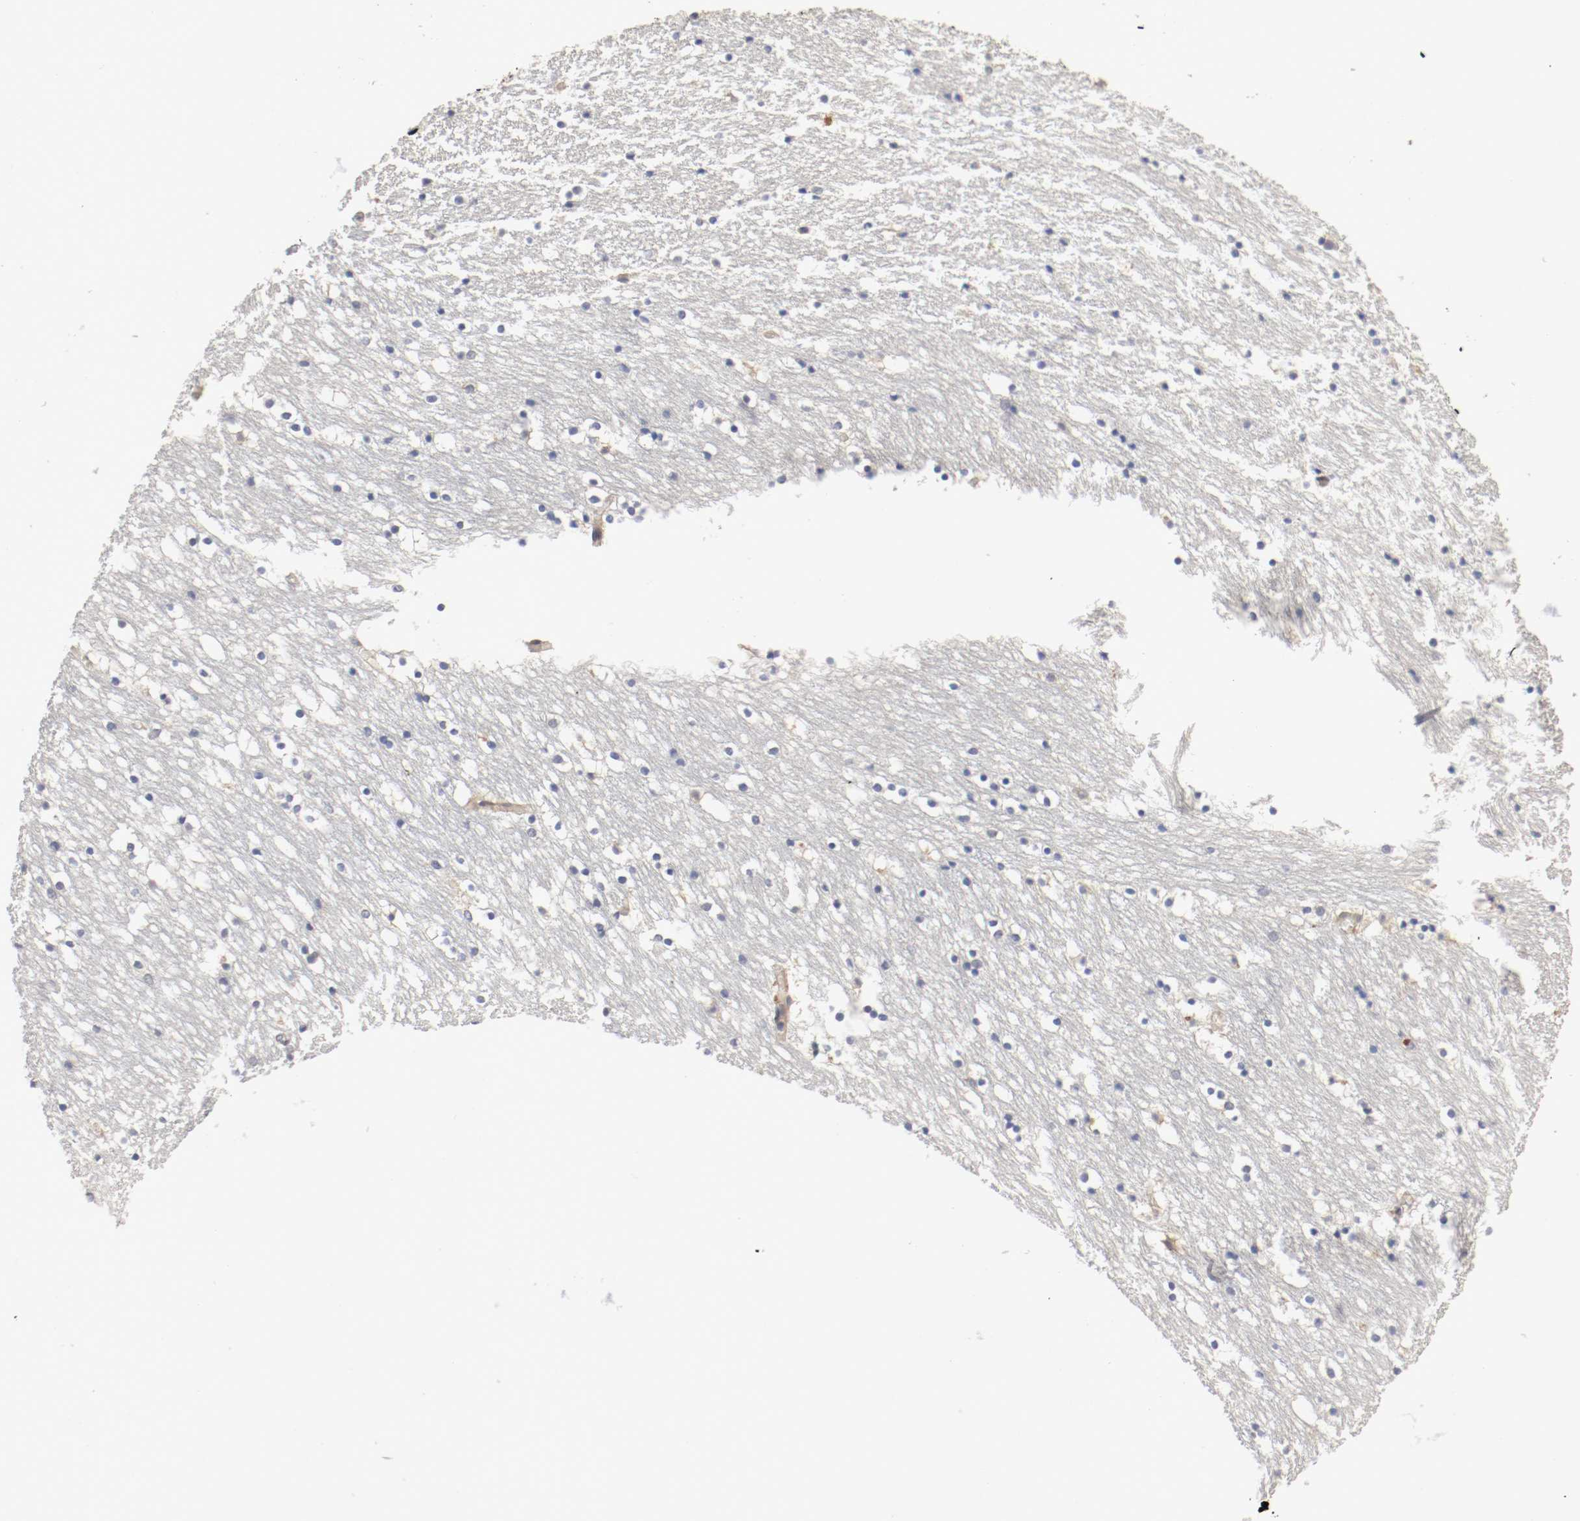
{"staining": {"intensity": "weak", "quantity": "25%-75%", "location": "cytoplasmic/membranous"}, "tissue": "caudate", "cell_type": "Glial cells", "image_type": "normal", "snomed": [{"axis": "morphology", "description": "Normal tissue, NOS"}, {"axis": "topography", "description": "Lateral ventricle wall"}], "caption": "Weak cytoplasmic/membranous positivity for a protein is seen in about 25%-75% of glial cells of benign caudate using immunohistochemistry (IHC).", "gene": "REN", "patient": {"sex": "male", "age": 45}}